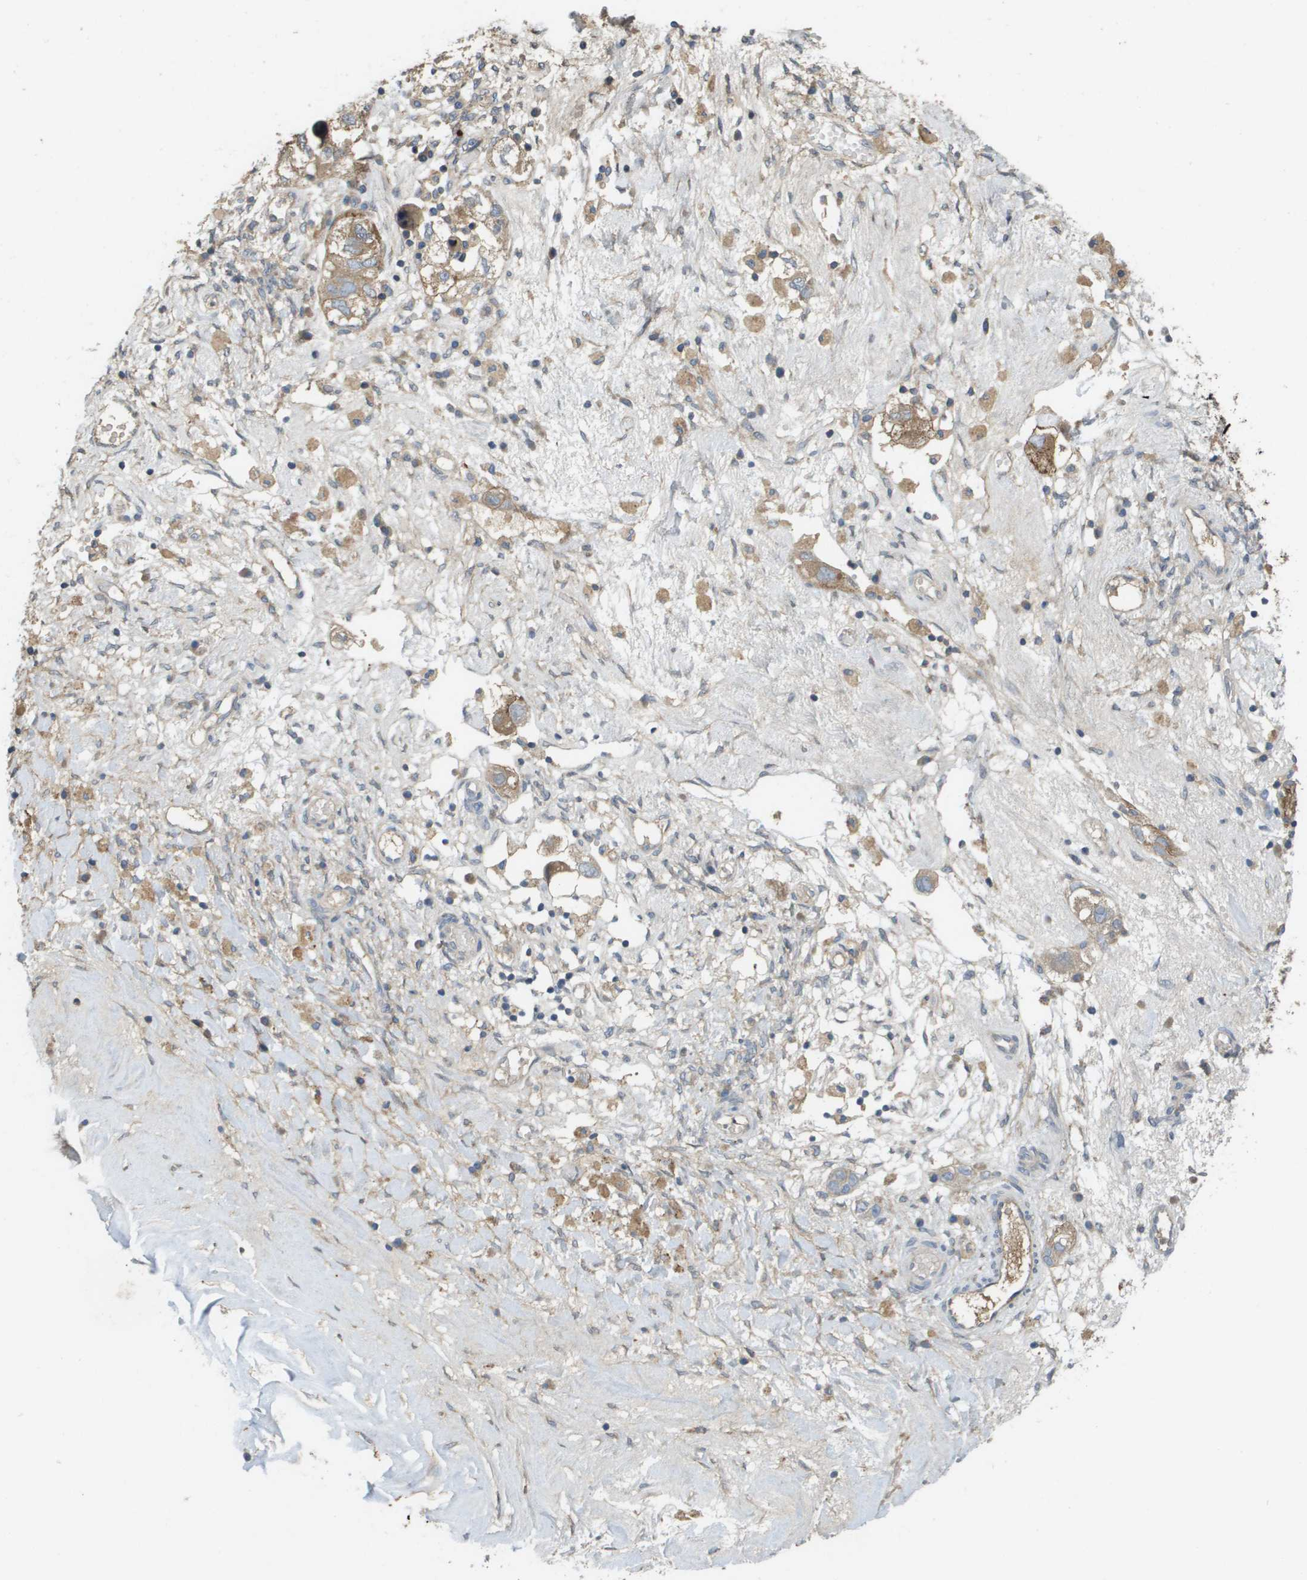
{"staining": {"intensity": "weak", "quantity": "<25%", "location": "cytoplasmic/membranous"}, "tissue": "ovarian cancer", "cell_type": "Tumor cells", "image_type": "cancer", "snomed": [{"axis": "morphology", "description": "Carcinoma, NOS"}, {"axis": "morphology", "description": "Cystadenocarcinoma, serous, NOS"}, {"axis": "topography", "description": "Ovary"}], "caption": "Tumor cells show no significant protein expression in carcinoma (ovarian).", "gene": "KRT23", "patient": {"sex": "female", "age": 69}}